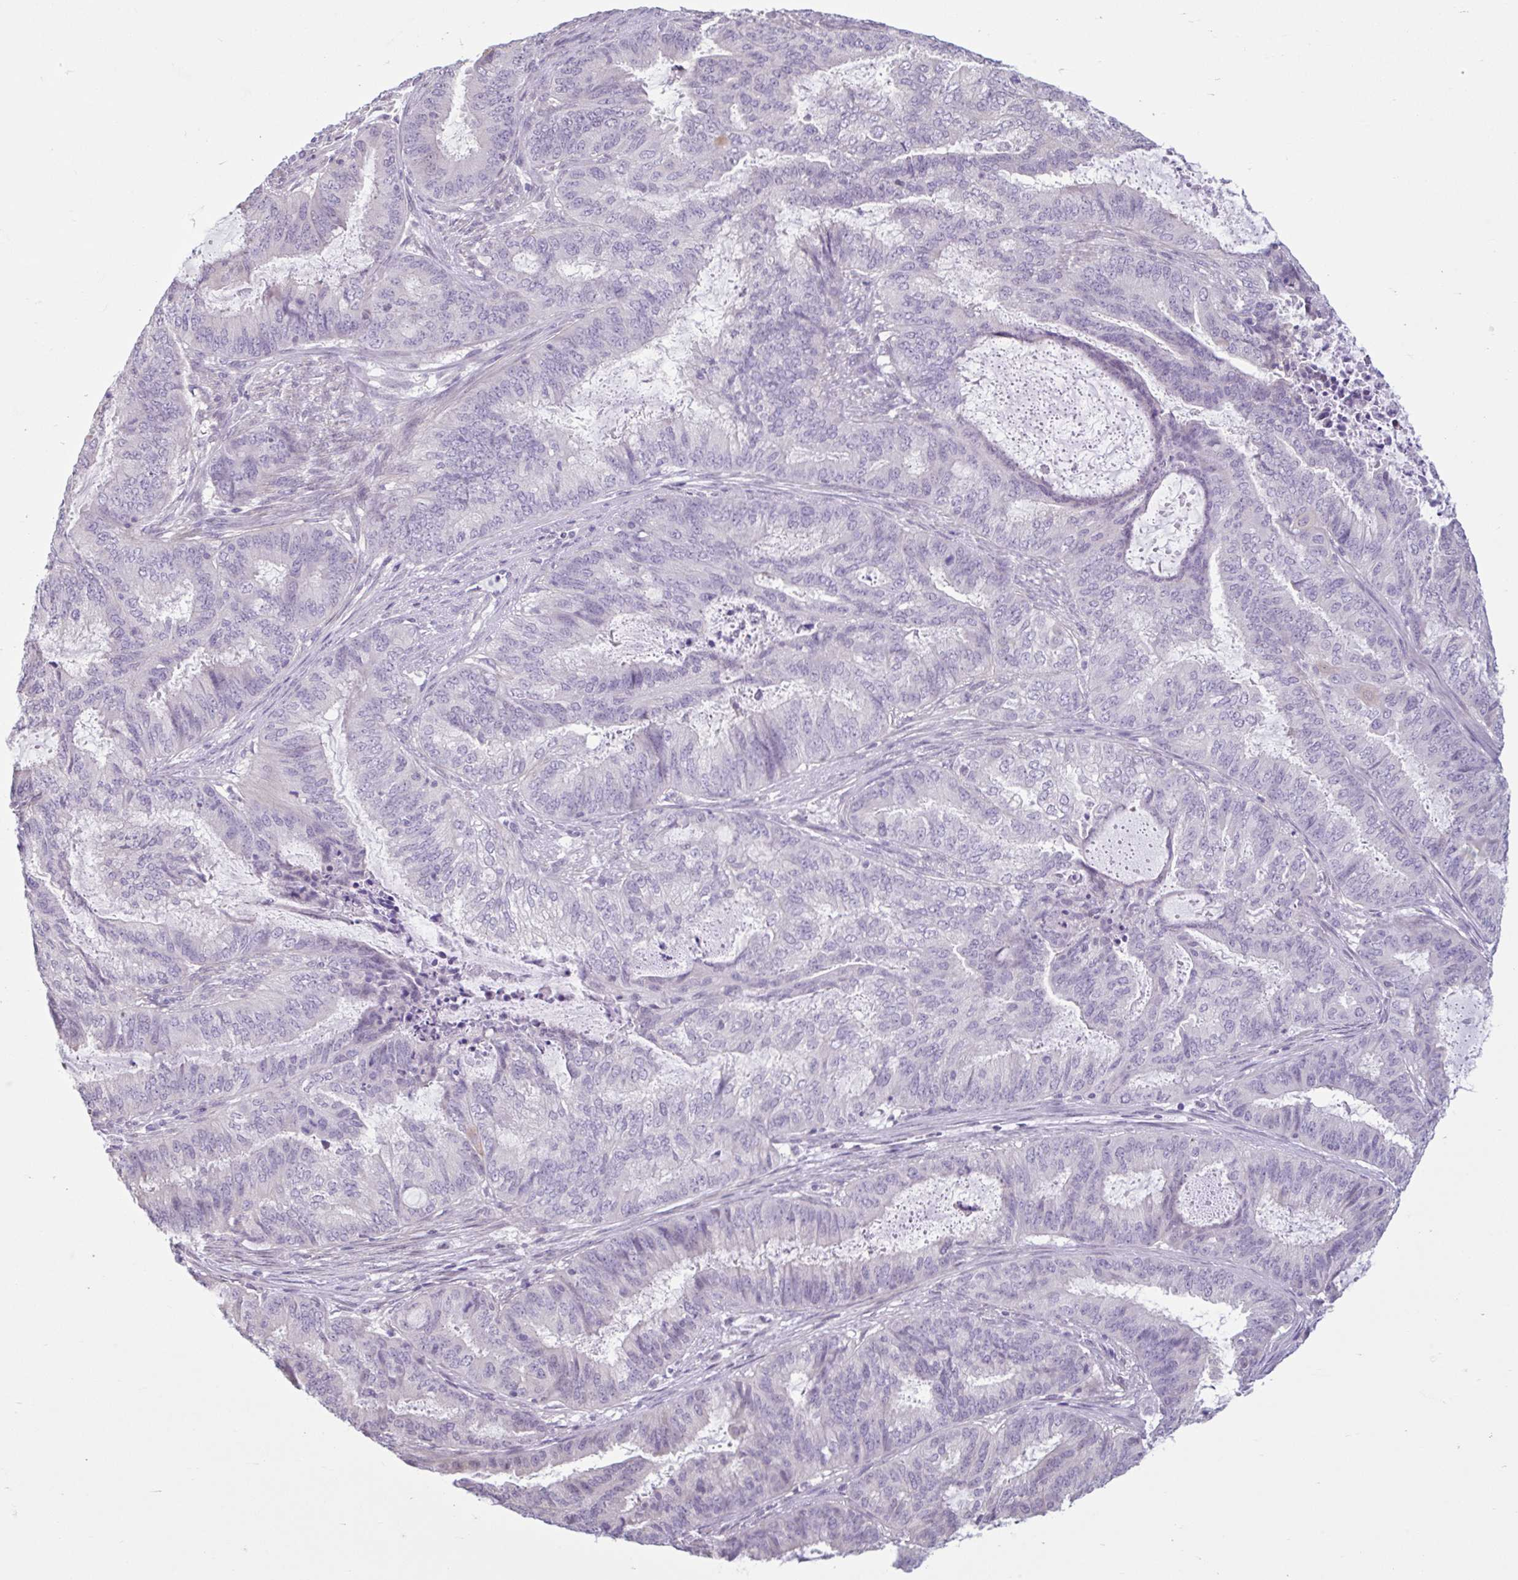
{"staining": {"intensity": "negative", "quantity": "none", "location": "none"}, "tissue": "endometrial cancer", "cell_type": "Tumor cells", "image_type": "cancer", "snomed": [{"axis": "morphology", "description": "Adenocarcinoma, NOS"}, {"axis": "topography", "description": "Endometrium"}], "caption": "Immunohistochemistry (IHC) photomicrograph of neoplastic tissue: human endometrial cancer stained with DAB exhibits no significant protein staining in tumor cells.", "gene": "CDH19", "patient": {"sex": "female", "age": 51}}